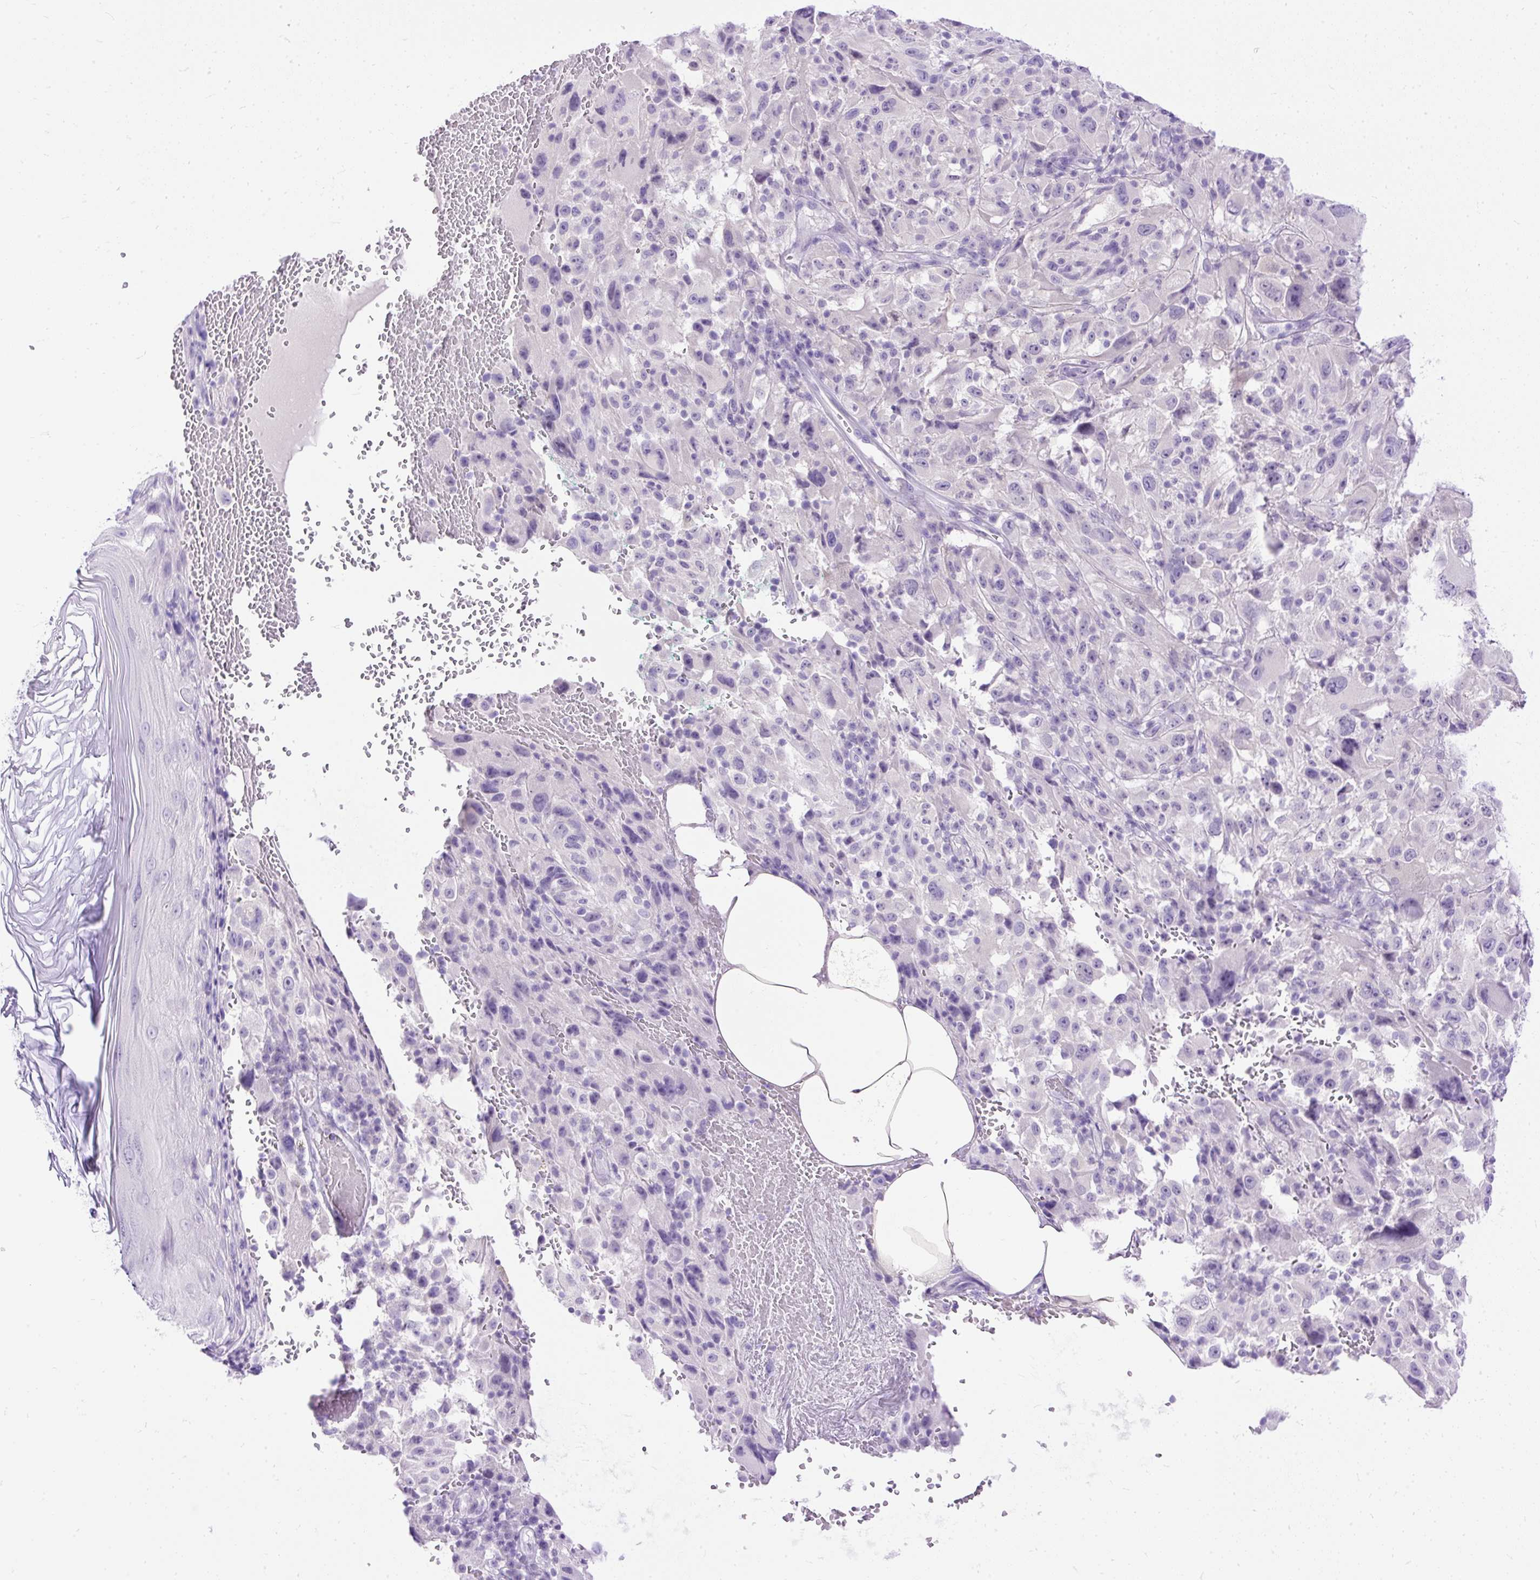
{"staining": {"intensity": "negative", "quantity": "none", "location": "none"}, "tissue": "melanoma", "cell_type": "Tumor cells", "image_type": "cancer", "snomed": [{"axis": "morphology", "description": "Malignant melanoma, NOS"}, {"axis": "topography", "description": "Skin"}], "caption": "There is no significant staining in tumor cells of melanoma. Nuclei are stained in blue.", "gene": "HEY1", "patient": {"sex": "female", "age": 71}}